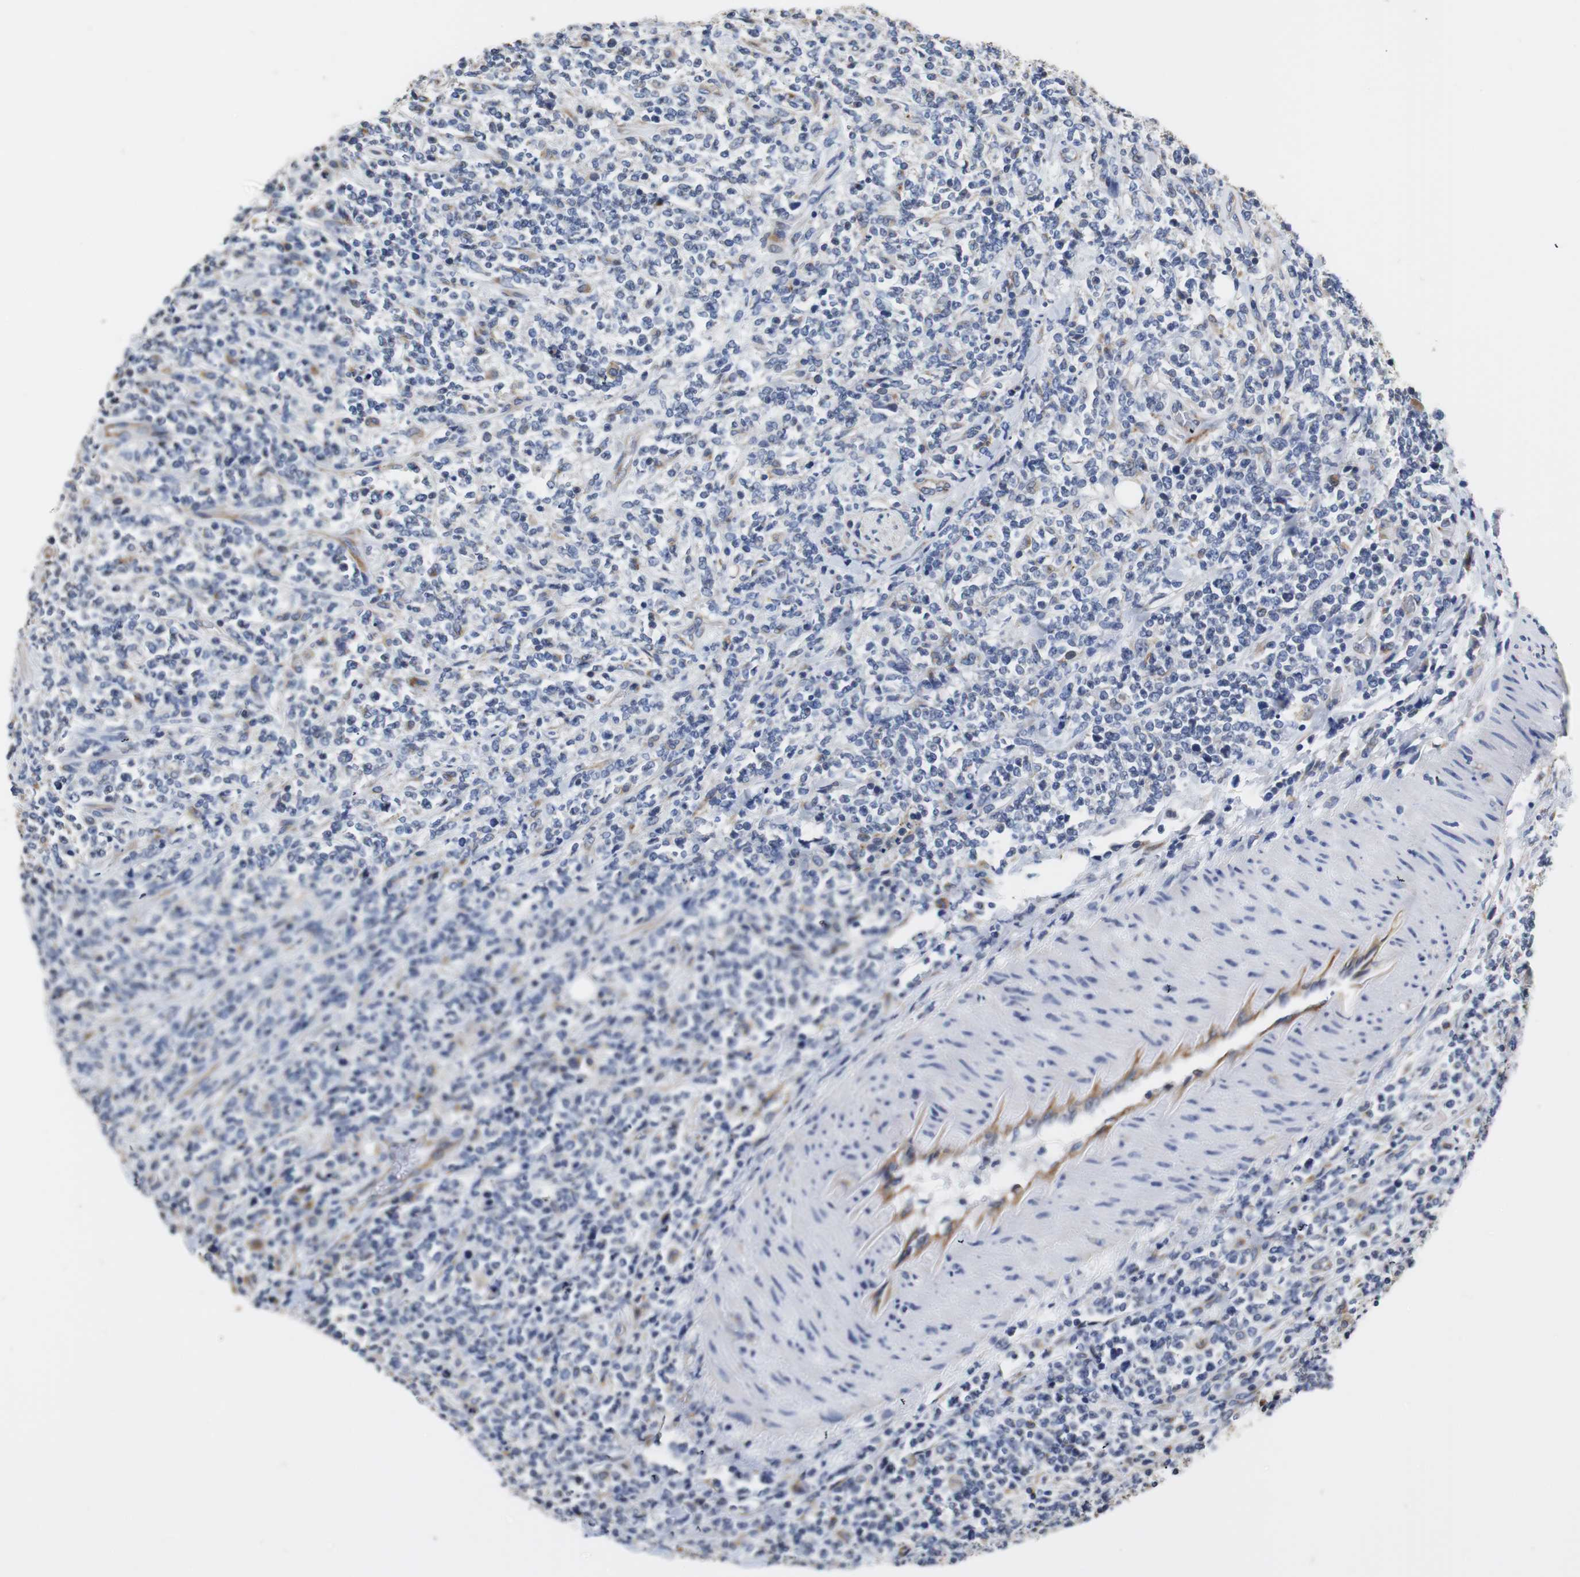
{"staining": {"intensity": "negative", "quantity": "none", "location": "none"}, "tissue": "lymphoma", "cell_type": "Tumor cells", "image_type": "cancer", "snomed": [{"axis": "morphology", "description": "Malignant lymphoma, non-Hodgkin's type, High grade"}, {"axis": "topography", "description": "Soft tissue"}], "caption": "Immunohistochemistry image of malignant lymphoma, non-Hodgkin's type (high-grade) stained for a protein (brown), which displays no staining in tumor cells. Nuclei are stained in blue.", "gene": "PCK1", "patient": {"sex": "male", "age": 18}}